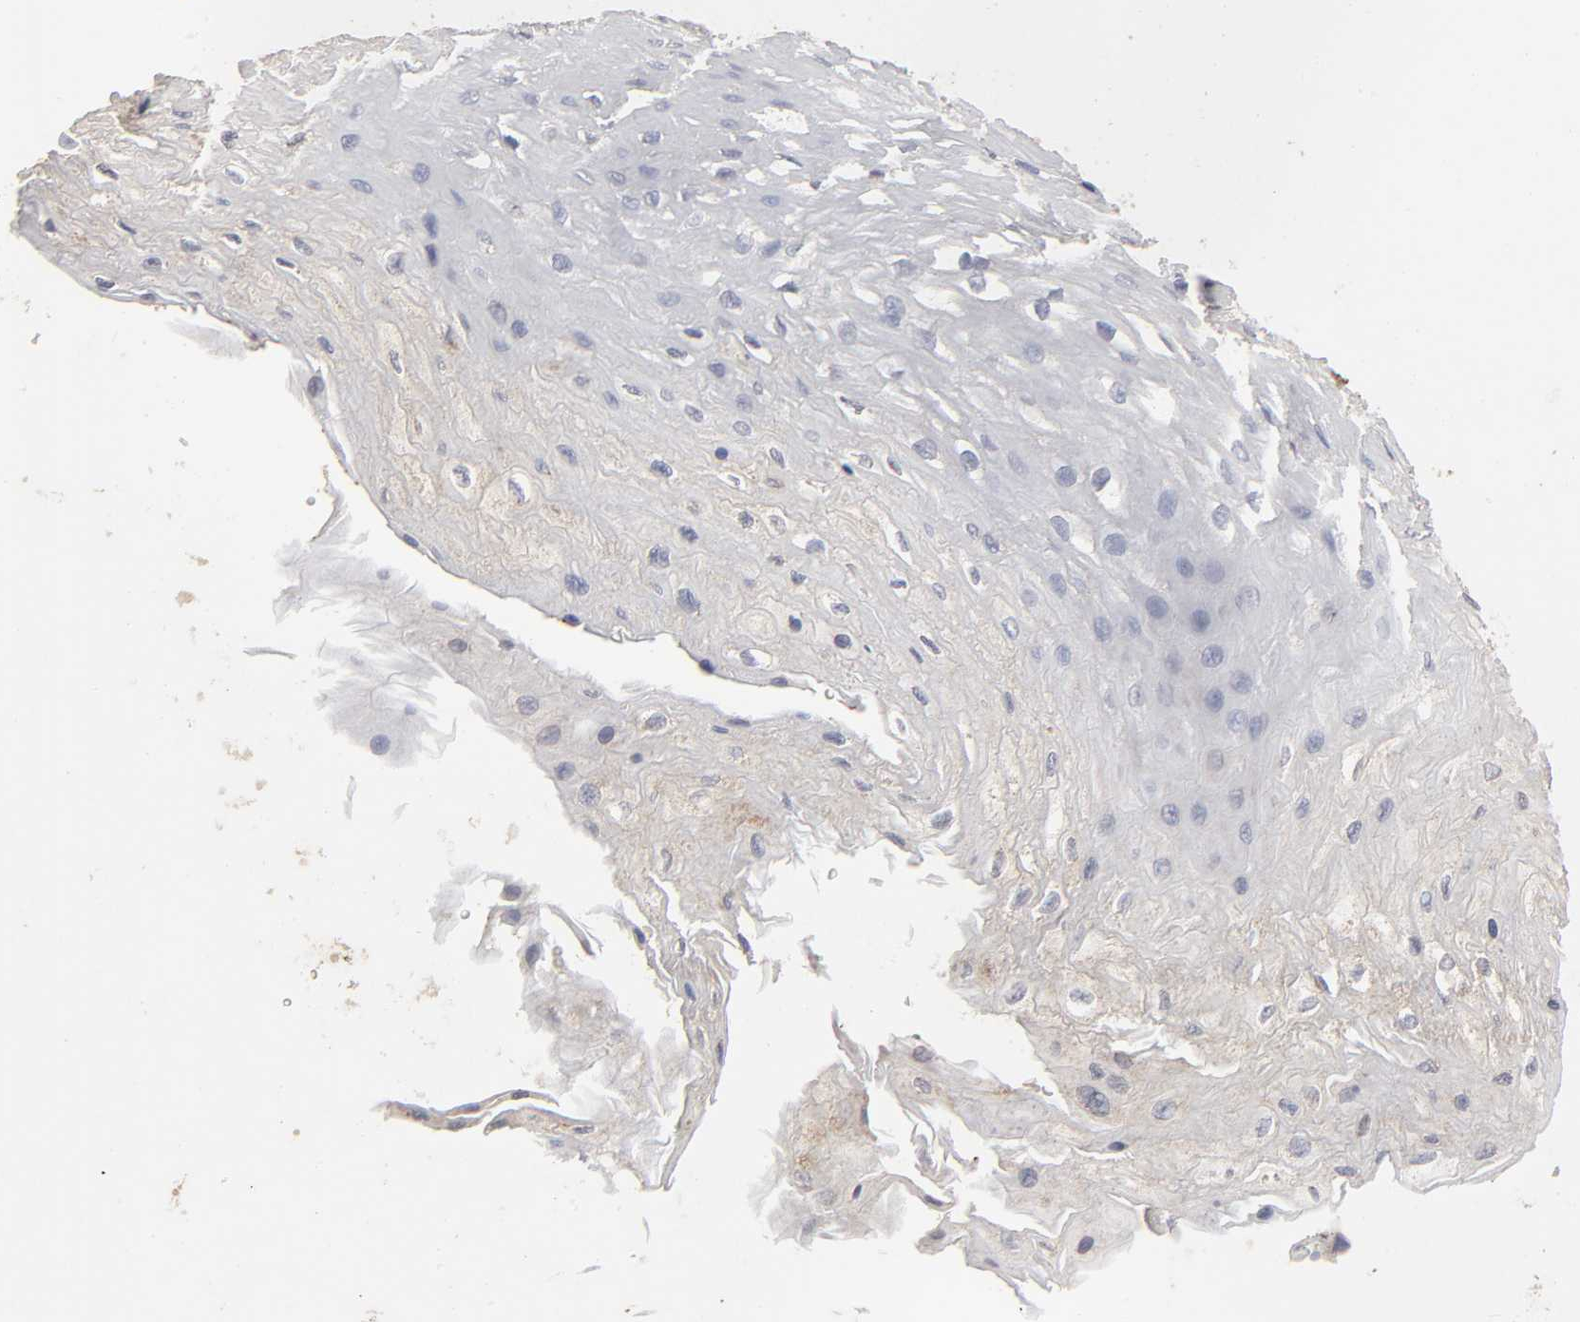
{"staining": {"intensity": "weak", "quantity": "<25%", "location": "cytoplasmic/membranous"}, "tissue": "esophagus", "cell_type": "Squamous epithelial cells", "image_type": "normal", "snomed": [{"axis": "morphology", "description": "Normal tissue, NOS"}, {"axis": "topography", "description": "Esophagus"}], "caption": "A high-resolution image shows IHC staining of unremarkable esophagus, which shows no significant positivity in squamous epithelial cells. Brightfield microscopy of immunohistochemistry (IHC) stained with DAB (brown) and hematoxylin (blue), captured at high magnification.", "gene": "EIF4G2", "patient": {"sex": "female", "age": 72}}